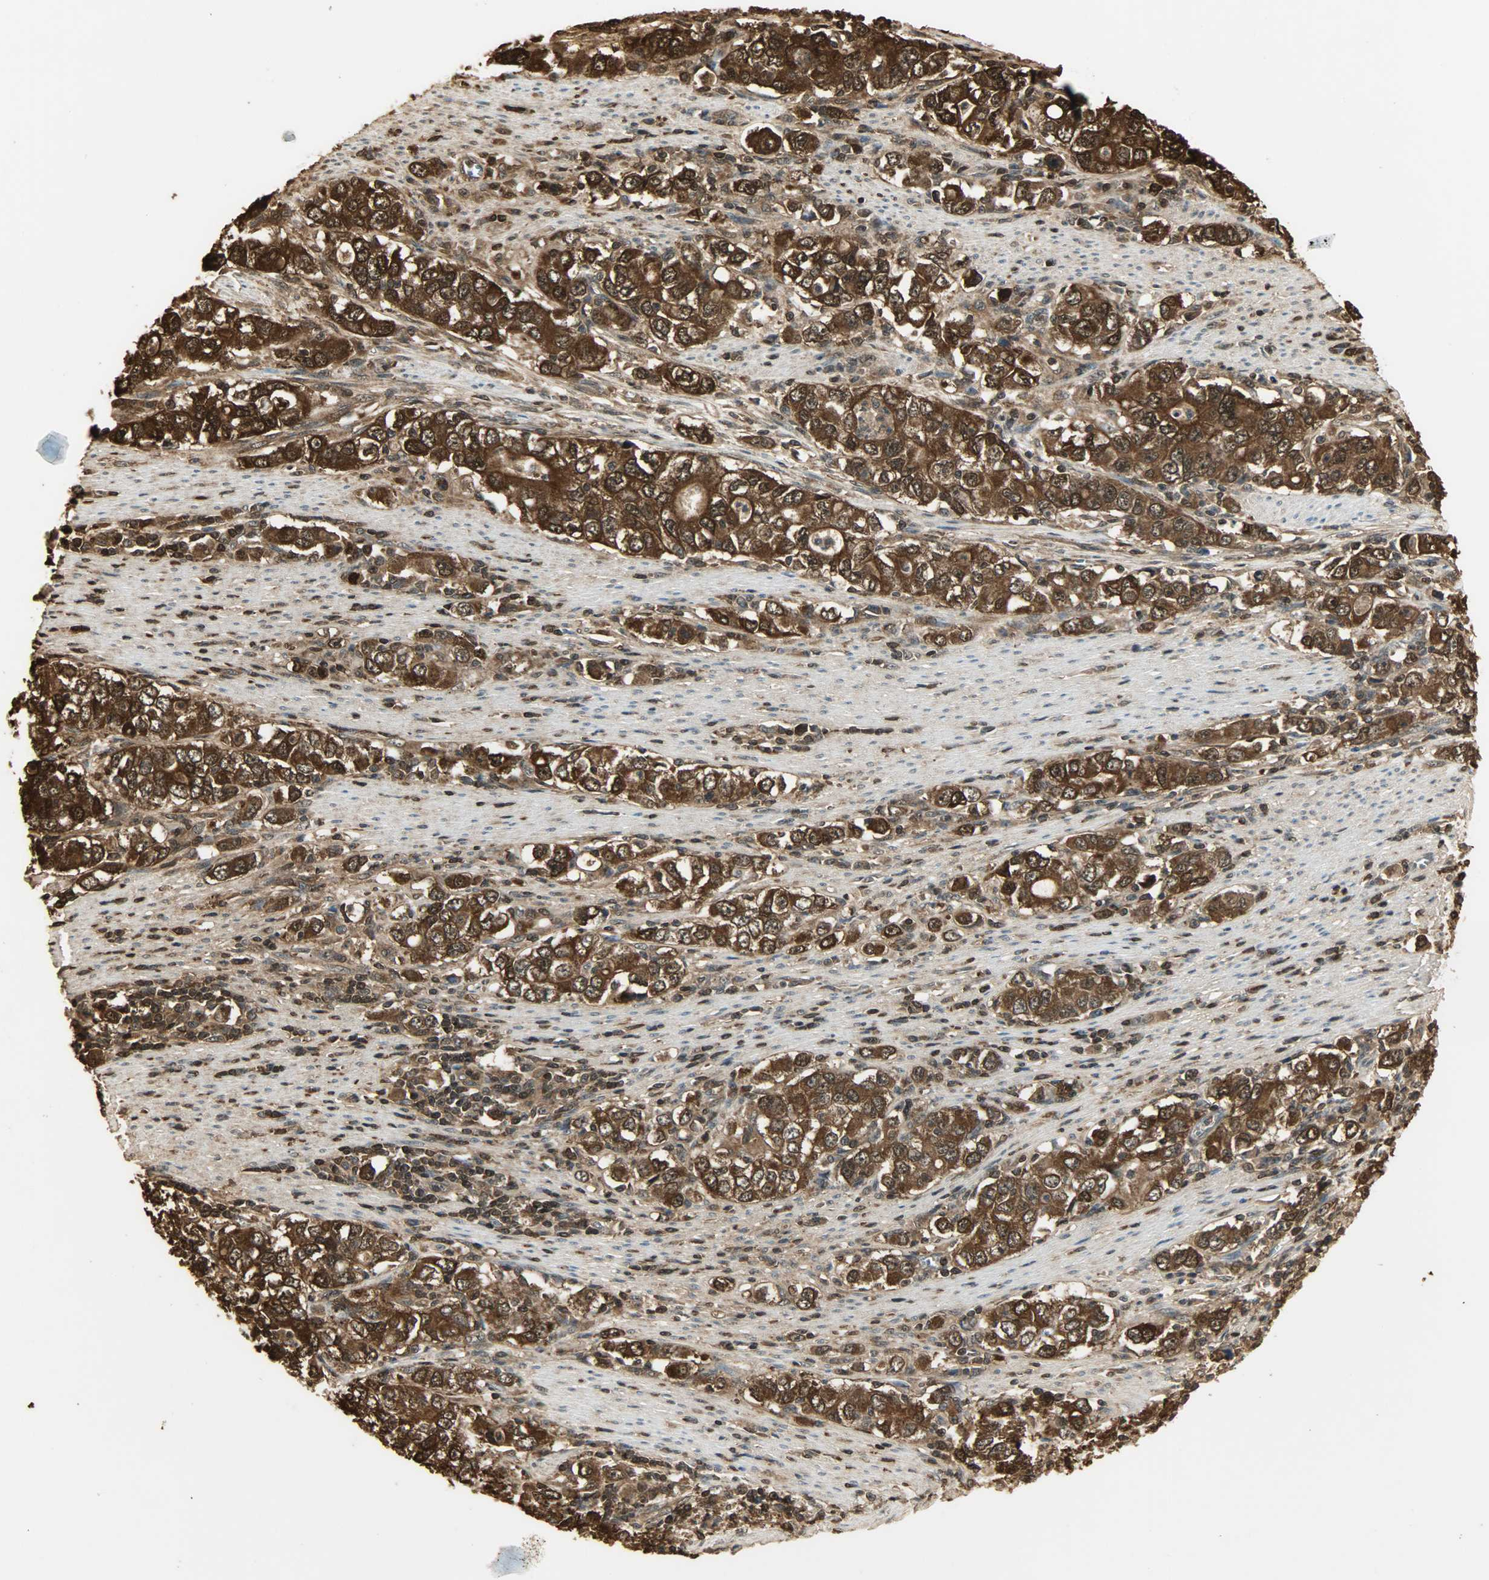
{"staining": {"intensity": "strong", "quantity": ">75%", "location": "cytoplasmic/membranous,nuclear"}, "tissue": "stomach cancer", "cell_type": "Tumor cells", "image_type": "cancer", "snomed": [{"axis": "morphology", "description": "Adenocarcinoma, NOS"}, {"axis": "topography", "description": "Stomach, lower"}], "caption": "There is high levels of strong cytoplasmic/membranous and nuclear positivity in tumor cells of stomach cancer (adenocarcinoma), as demonstrated by immunohistochemical staining (brown color).", "gene": "YWHAZ", "patient": {"sex": "female", "age": 72}}